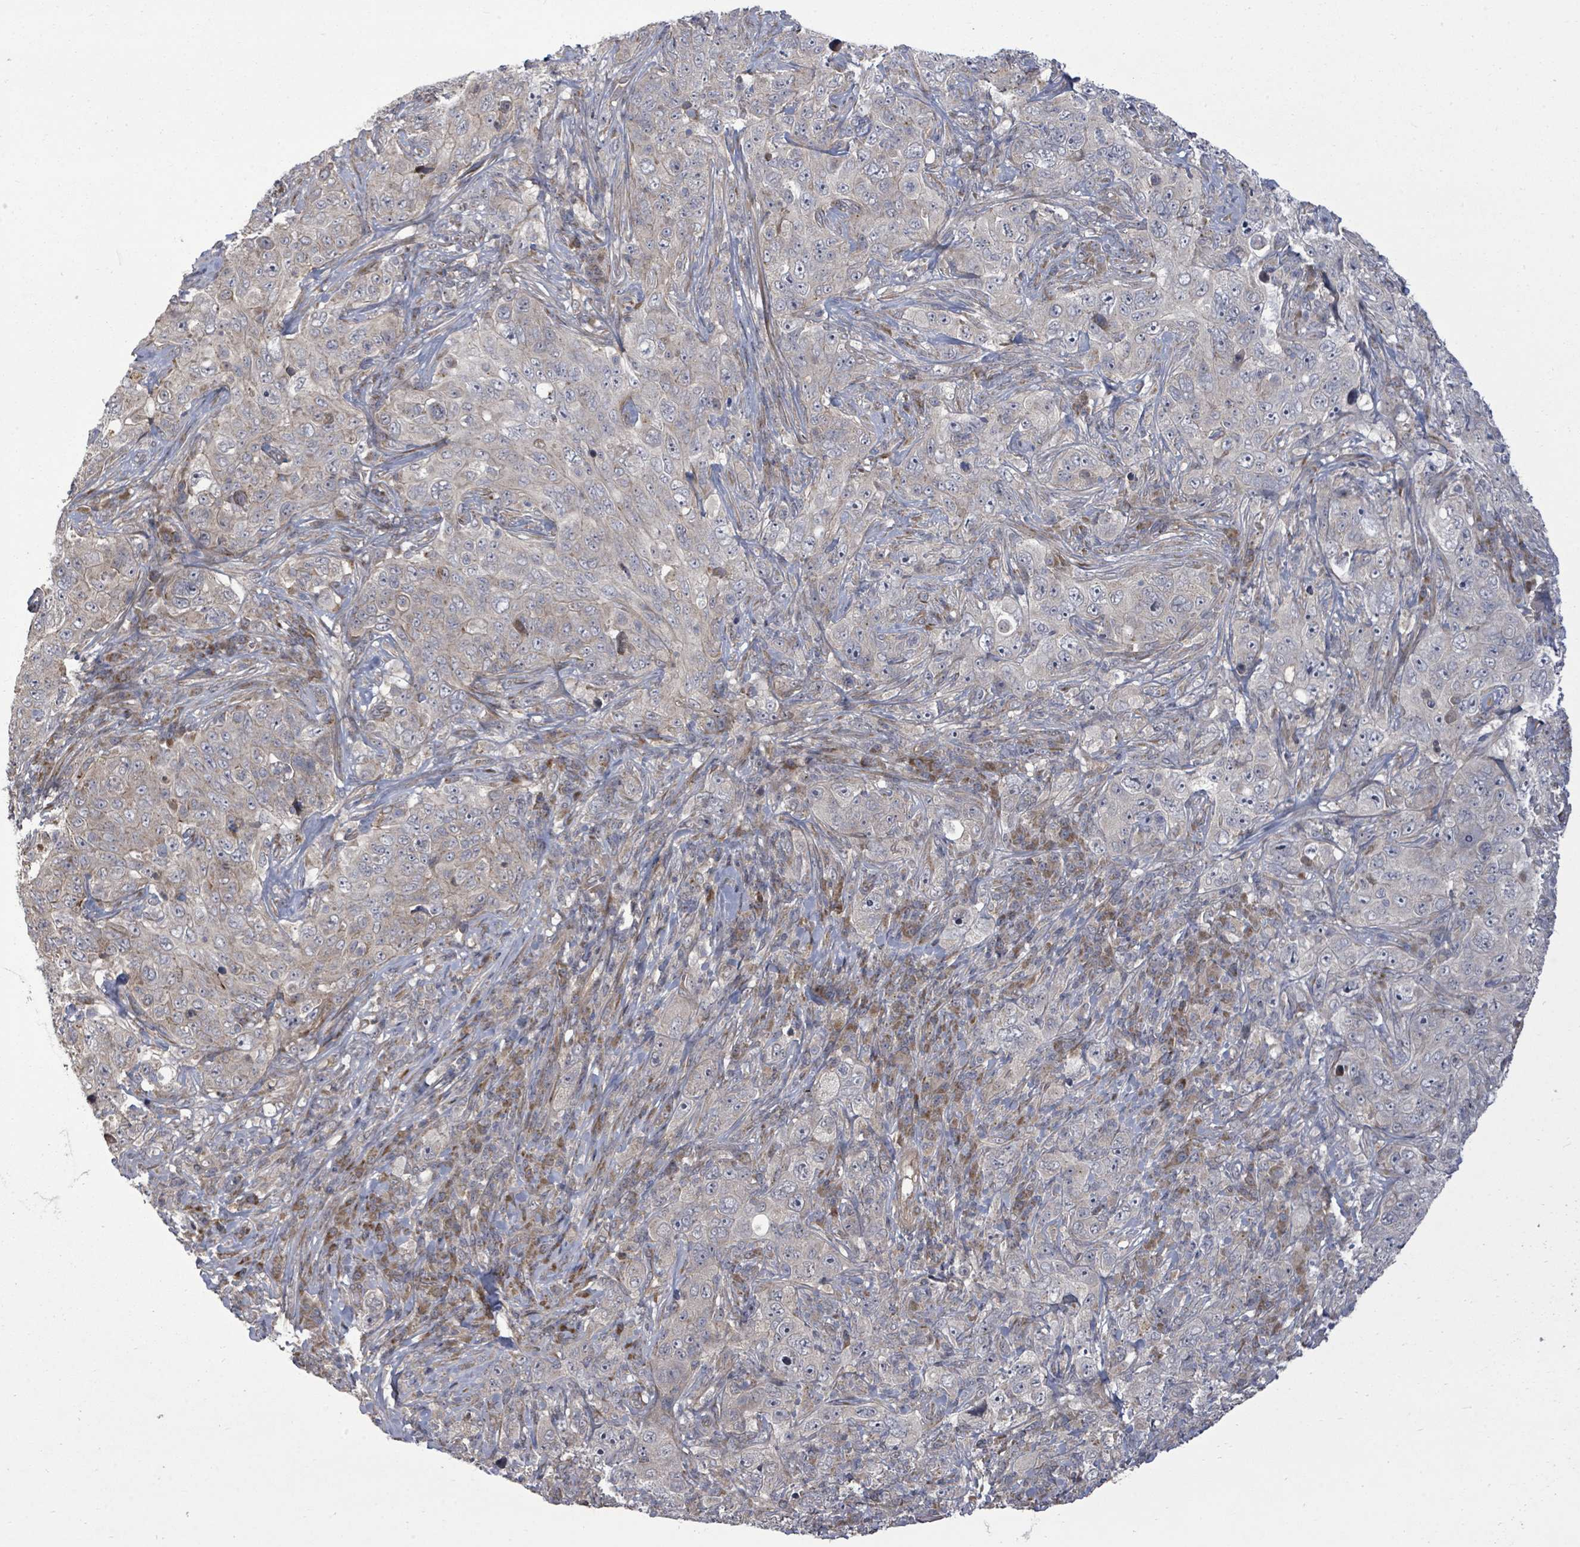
{"staining": {"intensity": "negative", "quantity": "none", "location": "none"}, "tissue": "pancreatic cancer", "cell_type": "Tumor cells", "image_type": "cancer", "snomed": [{"axis": "morphology", "description": "Adenocarcinoma, NOS"}, {"axis": "topography", "description": "Pancreas"}], "caption": "Immunohistochemical staining of pancreatic cancer (adenocarcinoma) demonstrates no significant expression in tumor cells.", "gene": "KRTAP27-1", "patient": {"sex": "male", "age": 68}}